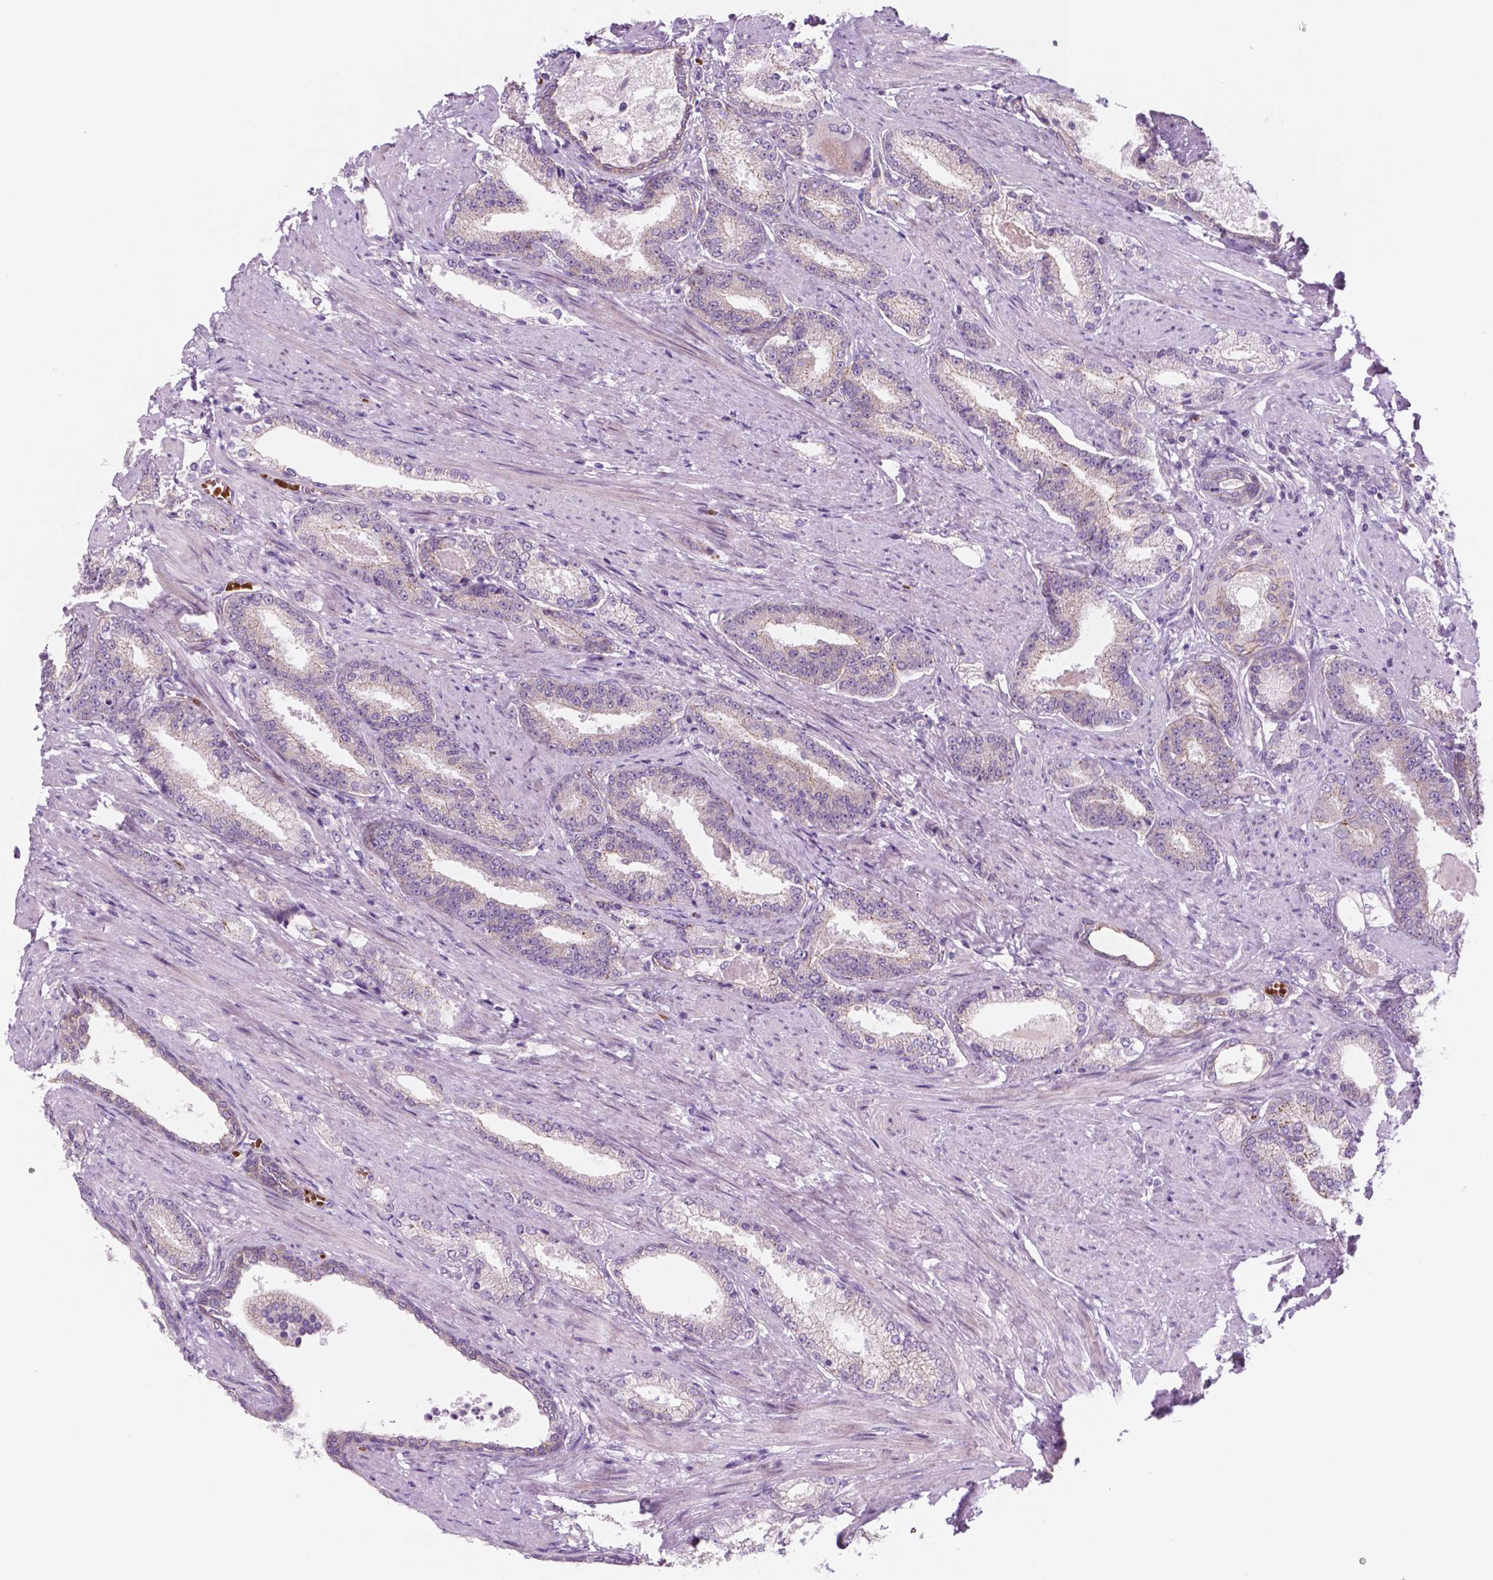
{"staining": {"intensity": "weak", "quantity": "<25%", "location": "cytoplasmic/membranous"}, "tissue": "prostate cancer", "cell_type": "Tumor cells", "image_type": "cancer", "snomed": [{"axis": "morphology", "description": "Adenocarcinoma, High grade"}, {"axis": "topography", "description": "Prostate and seminal vesicle, NOS"}], "caption": "DAB immunohistochemical staining of prostate cancer reveals no significant expression in tumor cells. Brightfield microscopy of immunohistochemistry stained with DAB (brown) and hematoxylin (blue), captured at high magnification.", "gene": "RND3", "patient": {"sex": "male", "age": 61}}